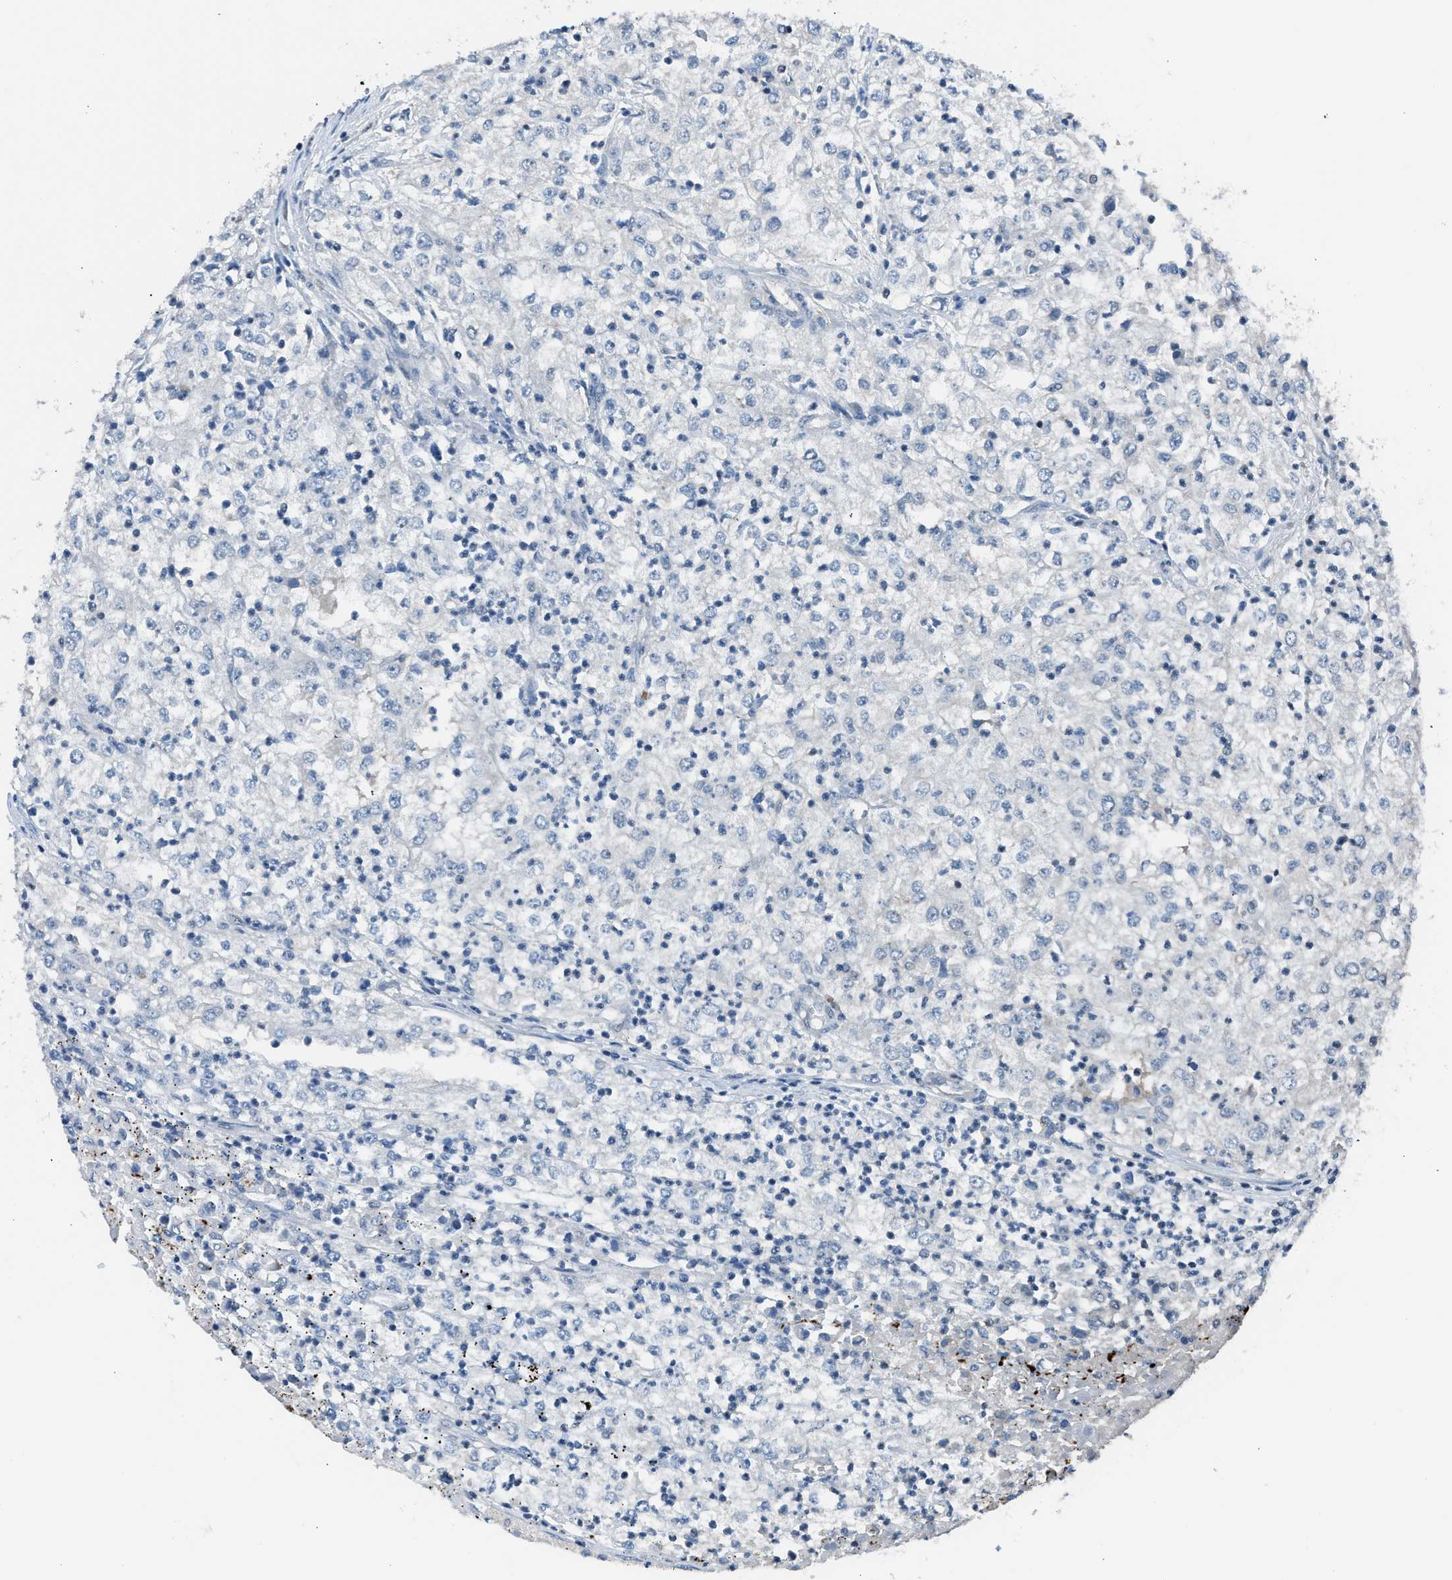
{"staining": {"intensity": "negative", "quantity": "none", "location": "none"}, "tissue": "renal cancer", "cell_type": "Tumor cells", "image_type": "cancer", "snomed": [{"axis": "morphology", "description": "Adenocarcinoma, NOS"}, {"axis": "topography", "description": "Kidney"}], "caption": "DAB immunohistochemical staining of human renal cancer exhibits no significant positivity in tumor cells.", "gene": "LMLN", "patient": {"sex": "female", "age": 54}}